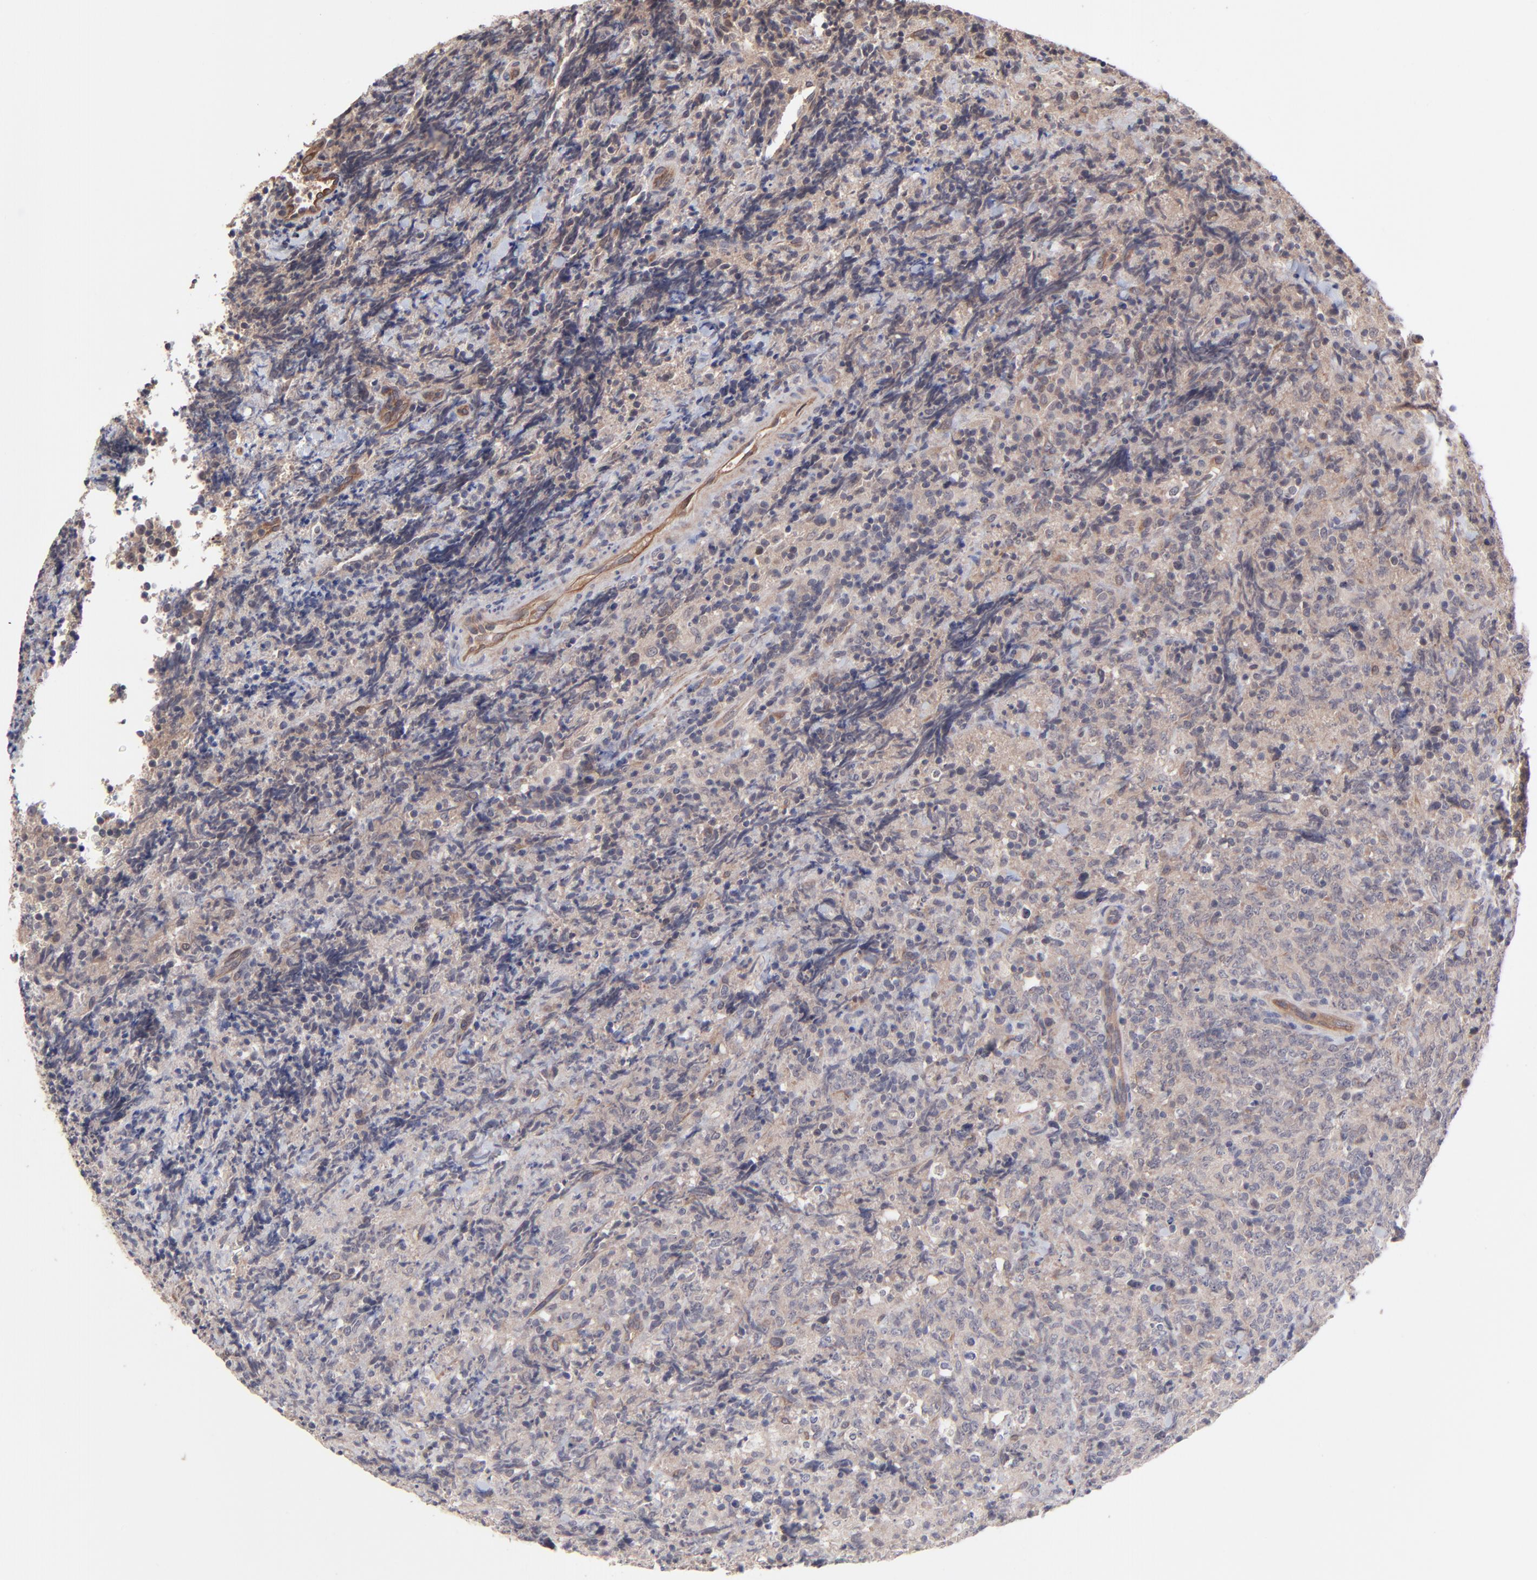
{"staining": {"intensity": "weak", "quantity": "<25%", "location": "cytoplasmic/membranous"}, "tissue": "lymphoma", "cell_type": "Tumor cells", "image_type": "cancer", "snomed": [{"axis": "morphology", "description": "Malignant lymphoma, non-Hodgkin's type, High grade"}, {"axis": "topography", "description": "Tonsil"}], "caption": "Human lymphoma stained for a protein using immunohistochemistry (IHC) demonstrates no positivity in tumor cells.", "gene": "ZNF780B", "patient": {"sex": "female", "age": 36}}